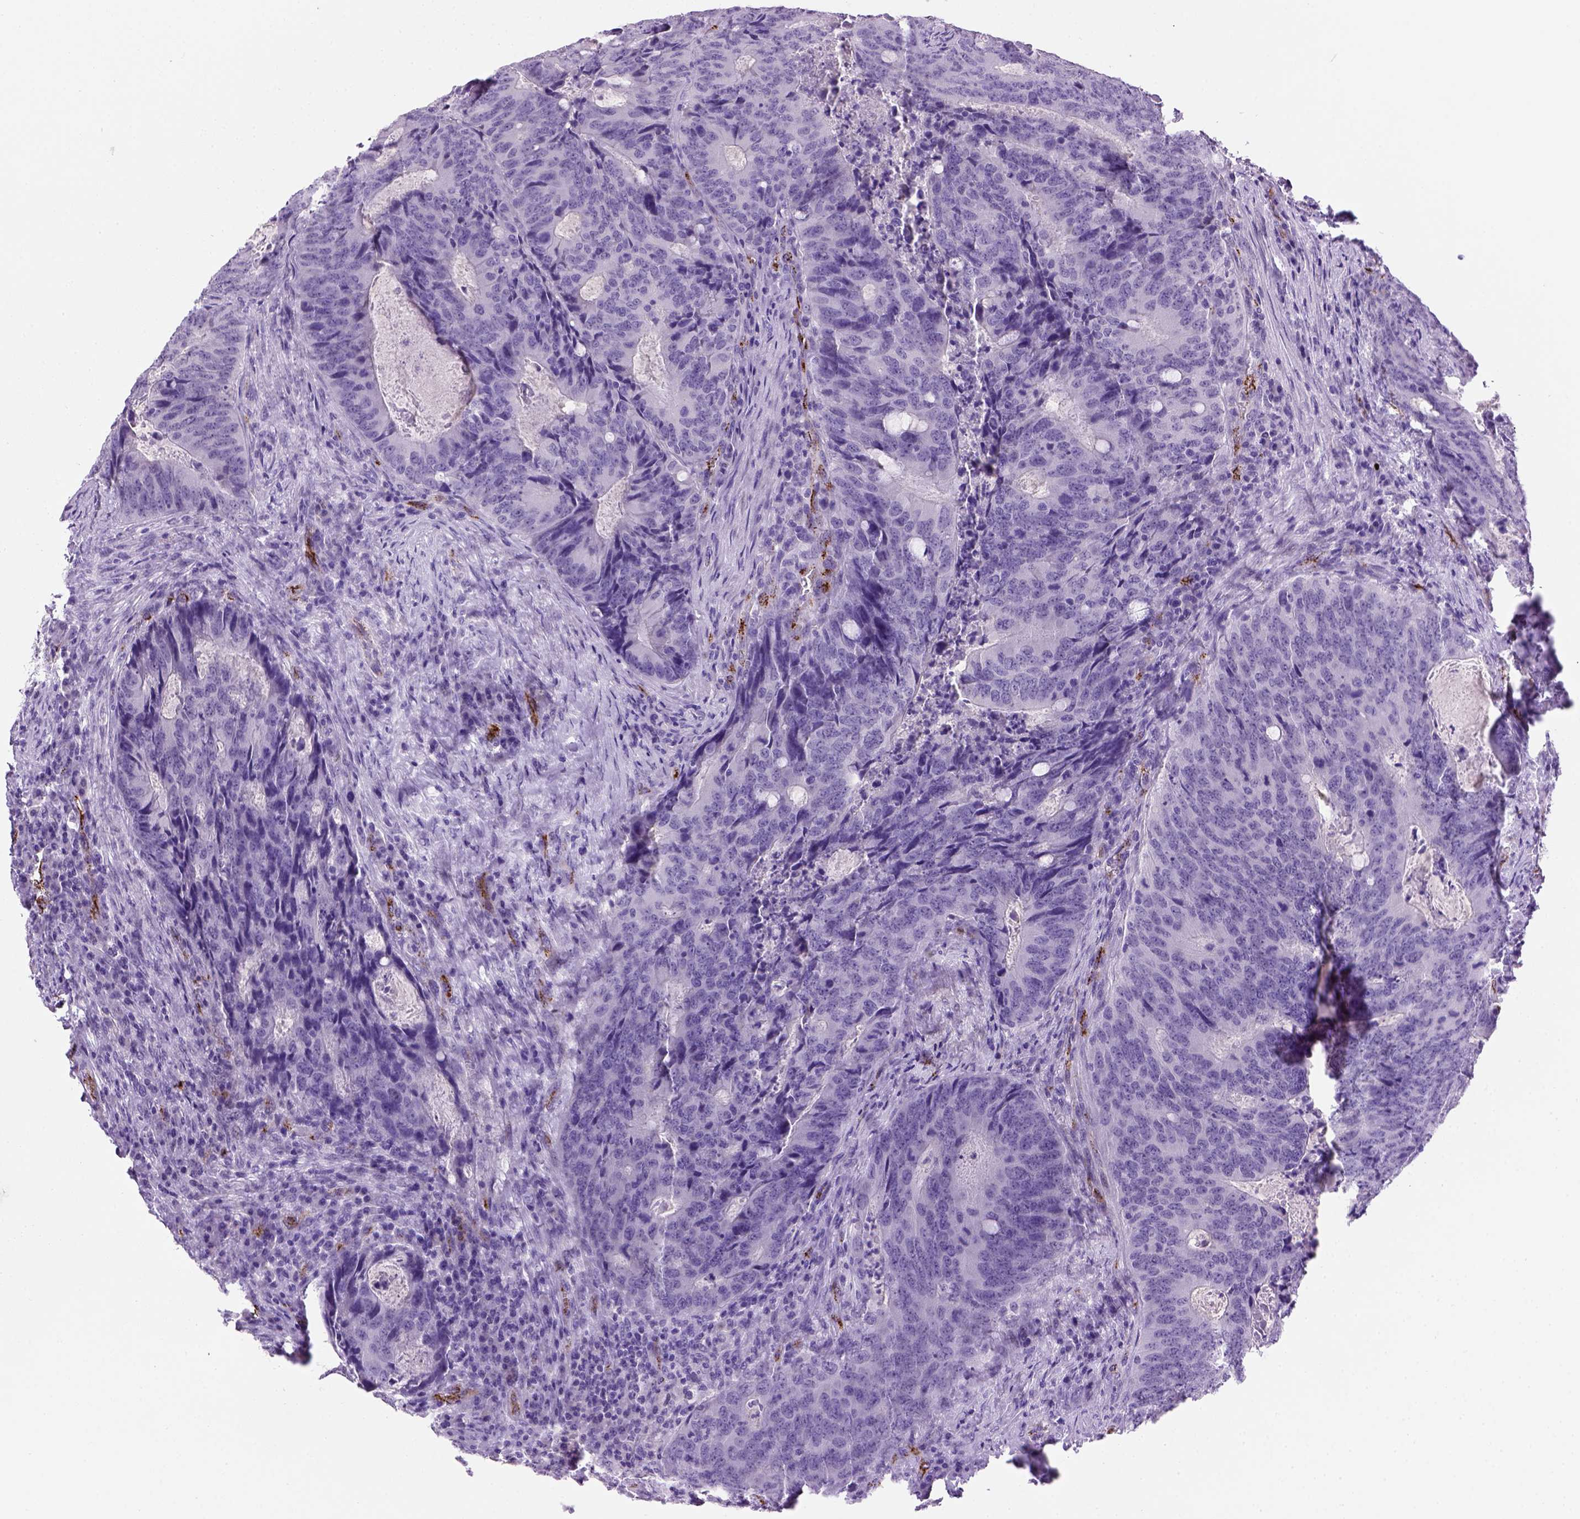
{"staining": {"intensity": "negative", "quantity": "none", "location": "none"}, "tissue": "colorectal cancer", "cell_type": "Tumor cells", "image_type": "cancer", "snomed": [{"axis": "morphology", "description": "Adenocarcinoma, NOS"}, {"axis": "topography", "description": "Colon"}], "caption": "Tumor cells are negative for protein expression in human colorectal adenocarcinoma.", "gene": "VWF", "patient": {"sex": "male", "age": 67}}